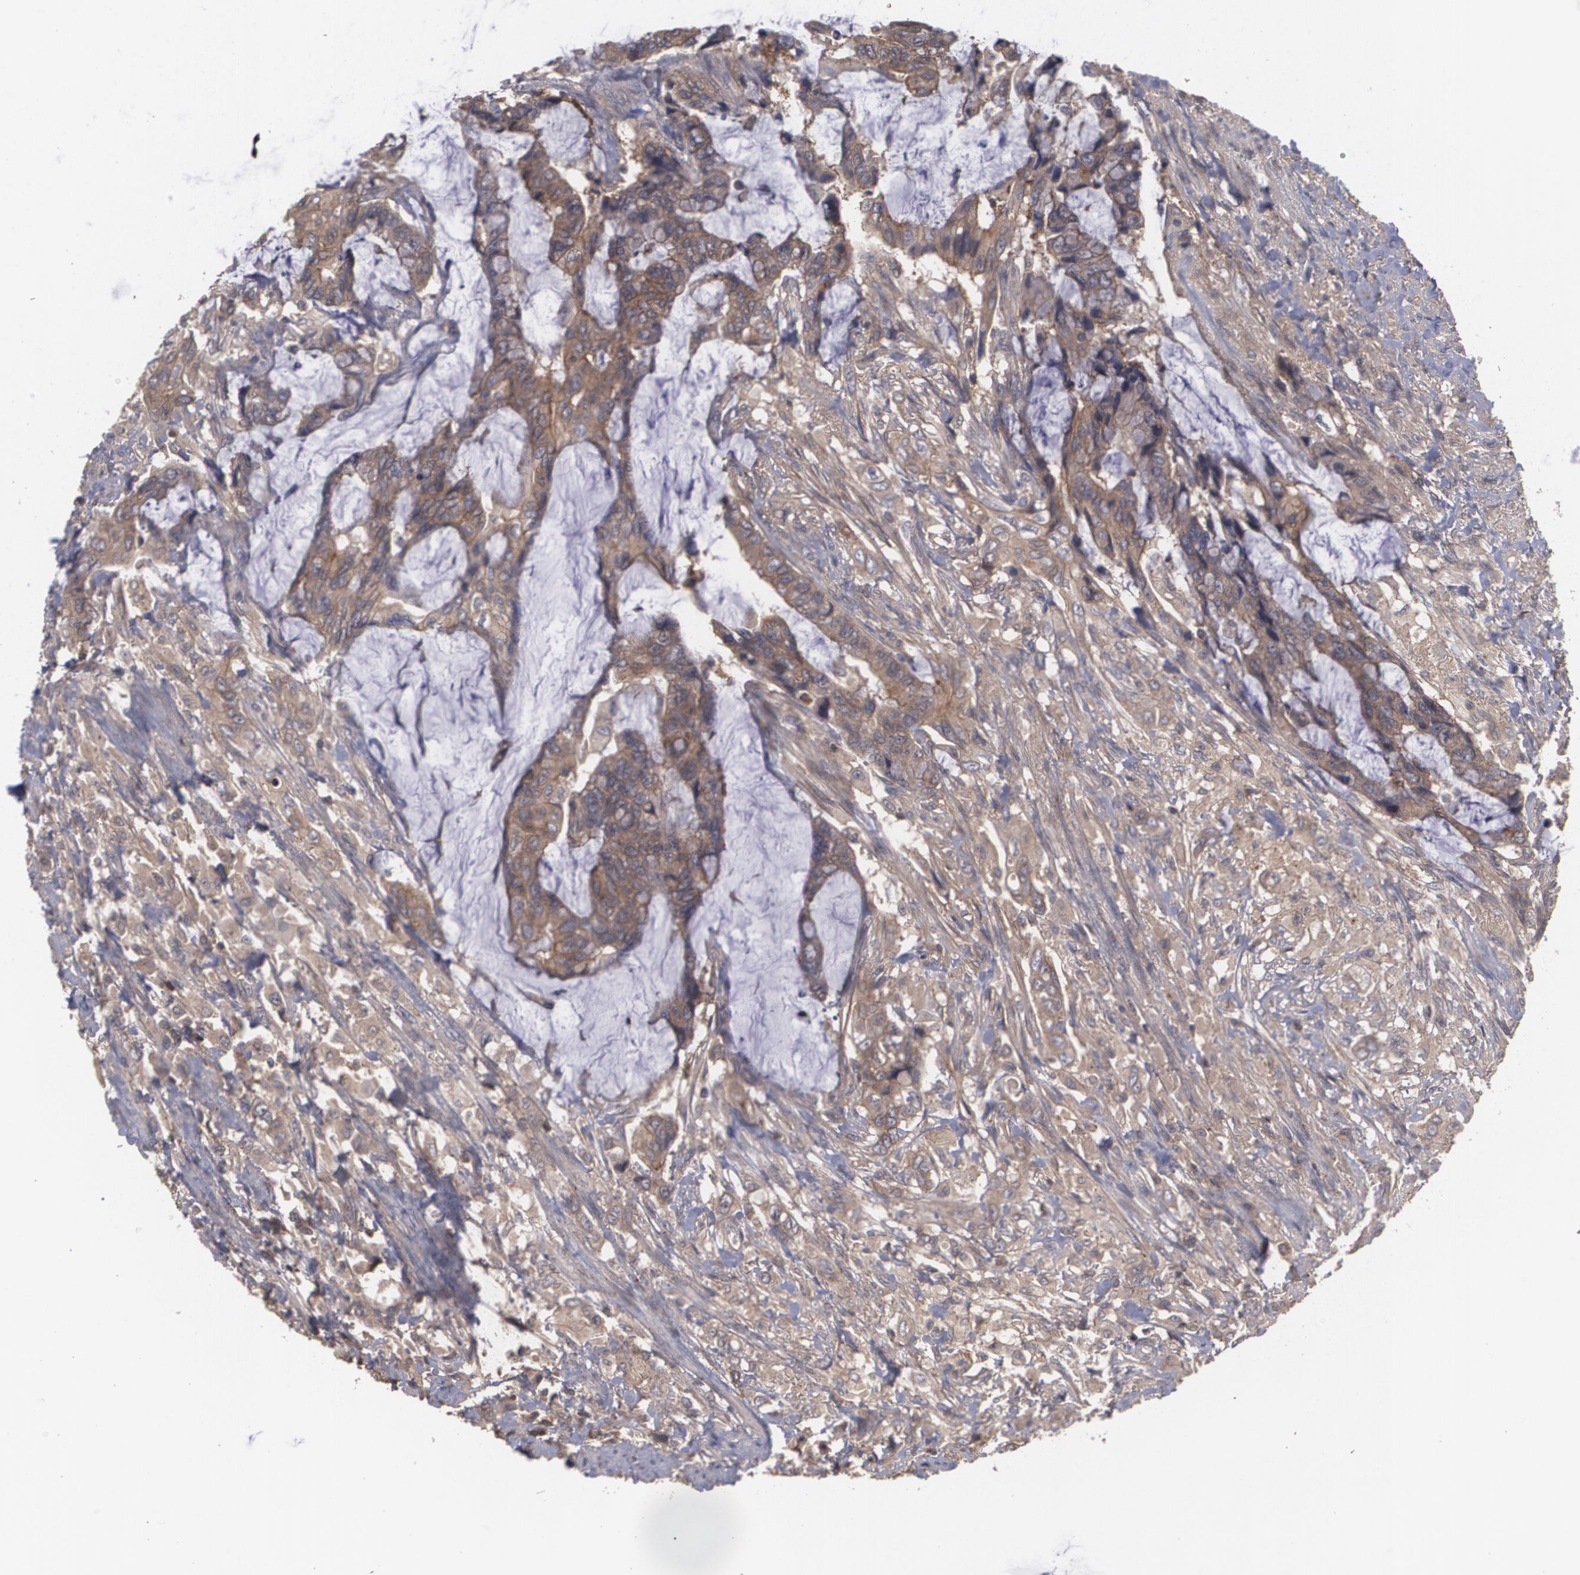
{"staining": {"intensity": "weak", "quantity": ">75%", "location": "cytoplasmic/membranous"}, "tissue": "colorectal cancer", "cell_type": "Tumor cells", "image_type": "cancer", "snomed": [{"axis": "morphology", "description": "Adenocarcinoma, NOS"}, {"axis": "topography", "description": "Rectum"}], "caption": "This is an image of immunohistochemistry (IHC) staining of colorectal adenocarcinoma, which shows weak staining in the cytoplasmic/membranous of tumor cells.", "gene": "HRAS", "patient": {"sex": "female", "age": 59}}